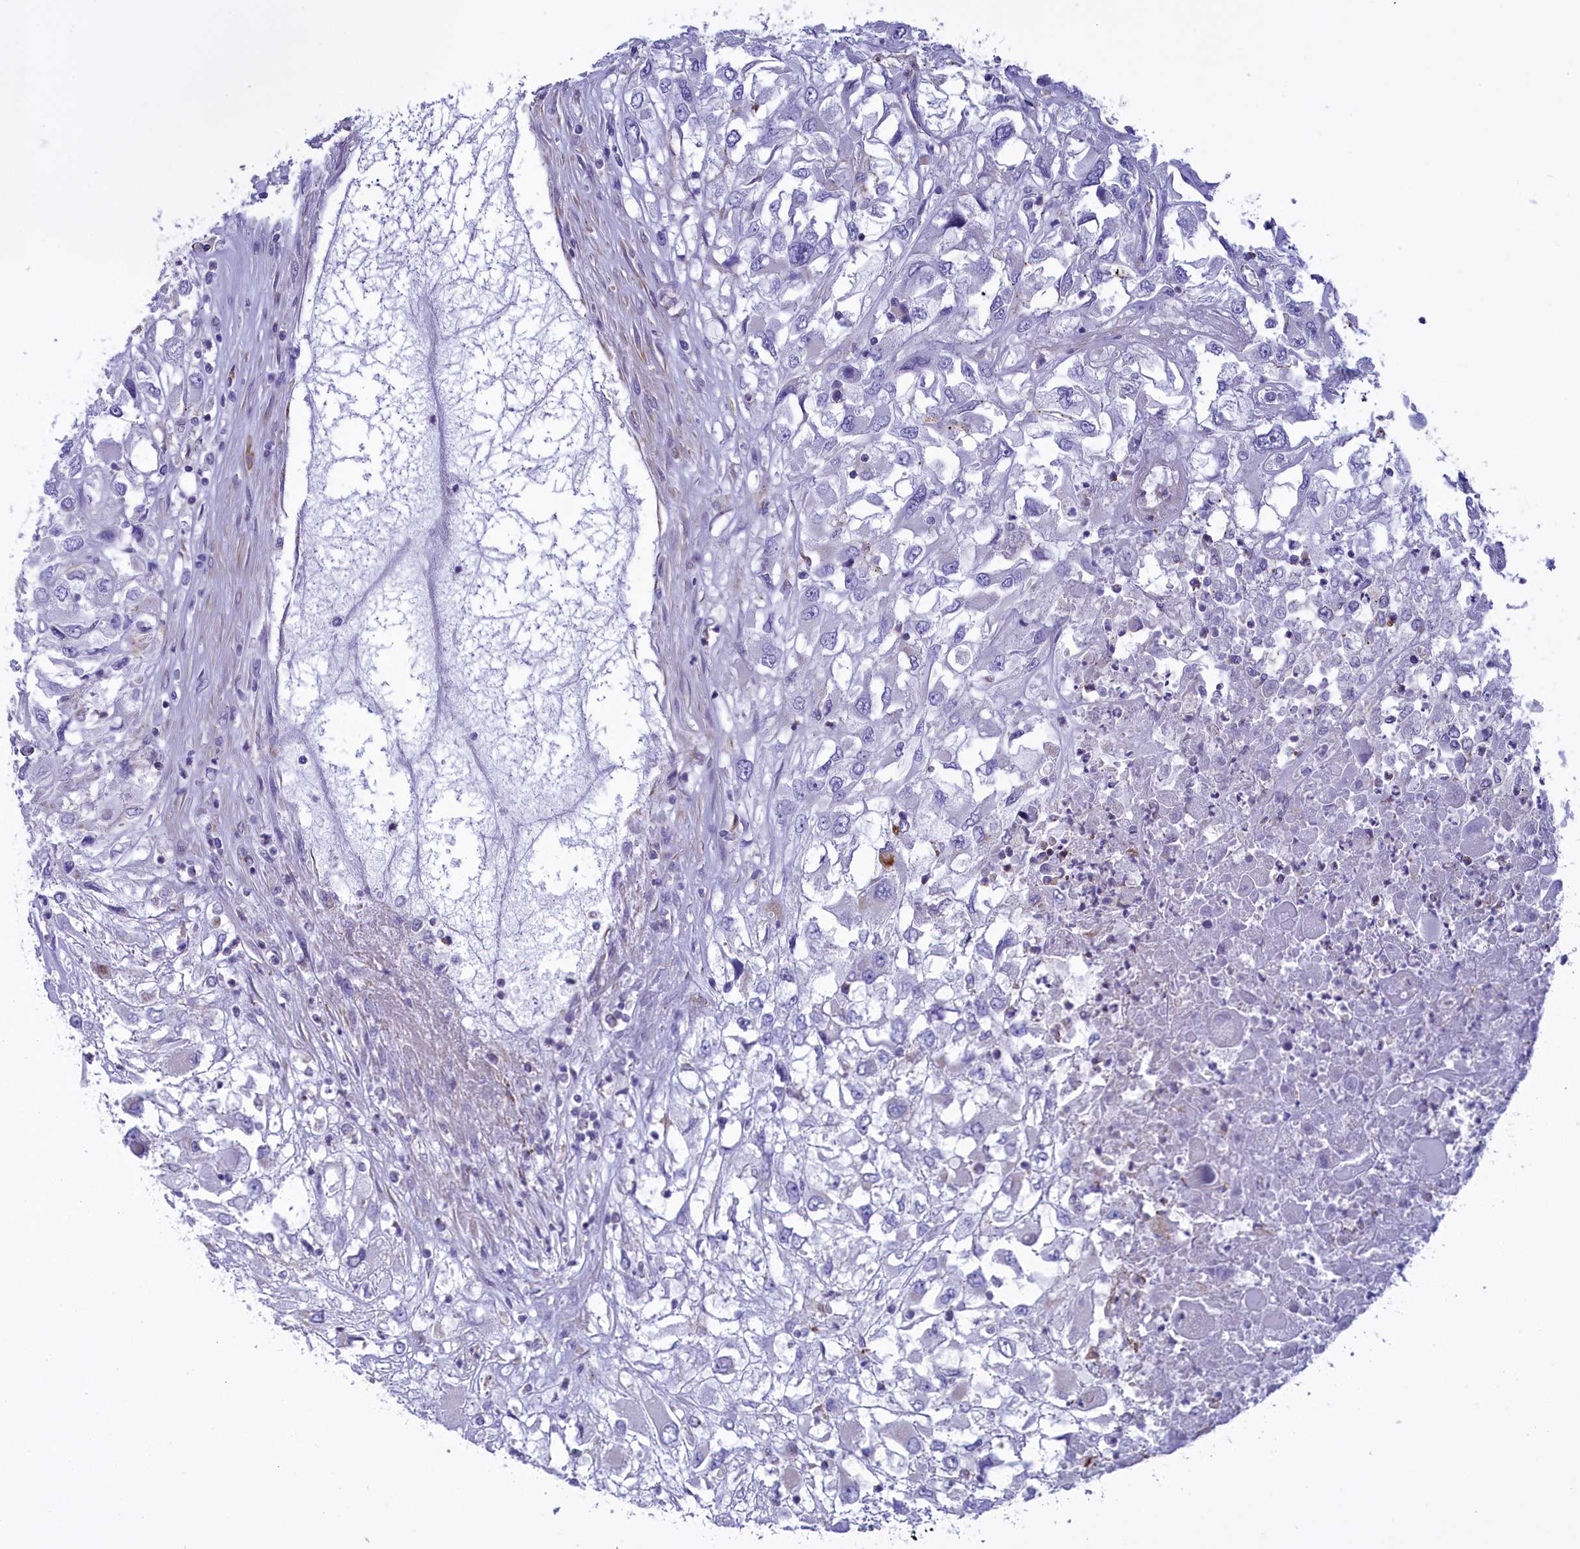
{"staining": {"intensity": "negative", "quantity": "none", "location": "none"}, "tissue": "renal cancer", "cell_type": "Tumor cells", "image_type": "cancer", "snomed": [{"axis": "morphology", "description": "Adenocarcinoma, NOS"}, {"axis": "topography", "description": "Kidney"}], "caption": "This is an immunohistochemistry (IHC) image of human renal cancer. There is no staining in tumor cells.", "gene": "CORO7-PAM16", "patient": {"sex": "female", "age": 52}}